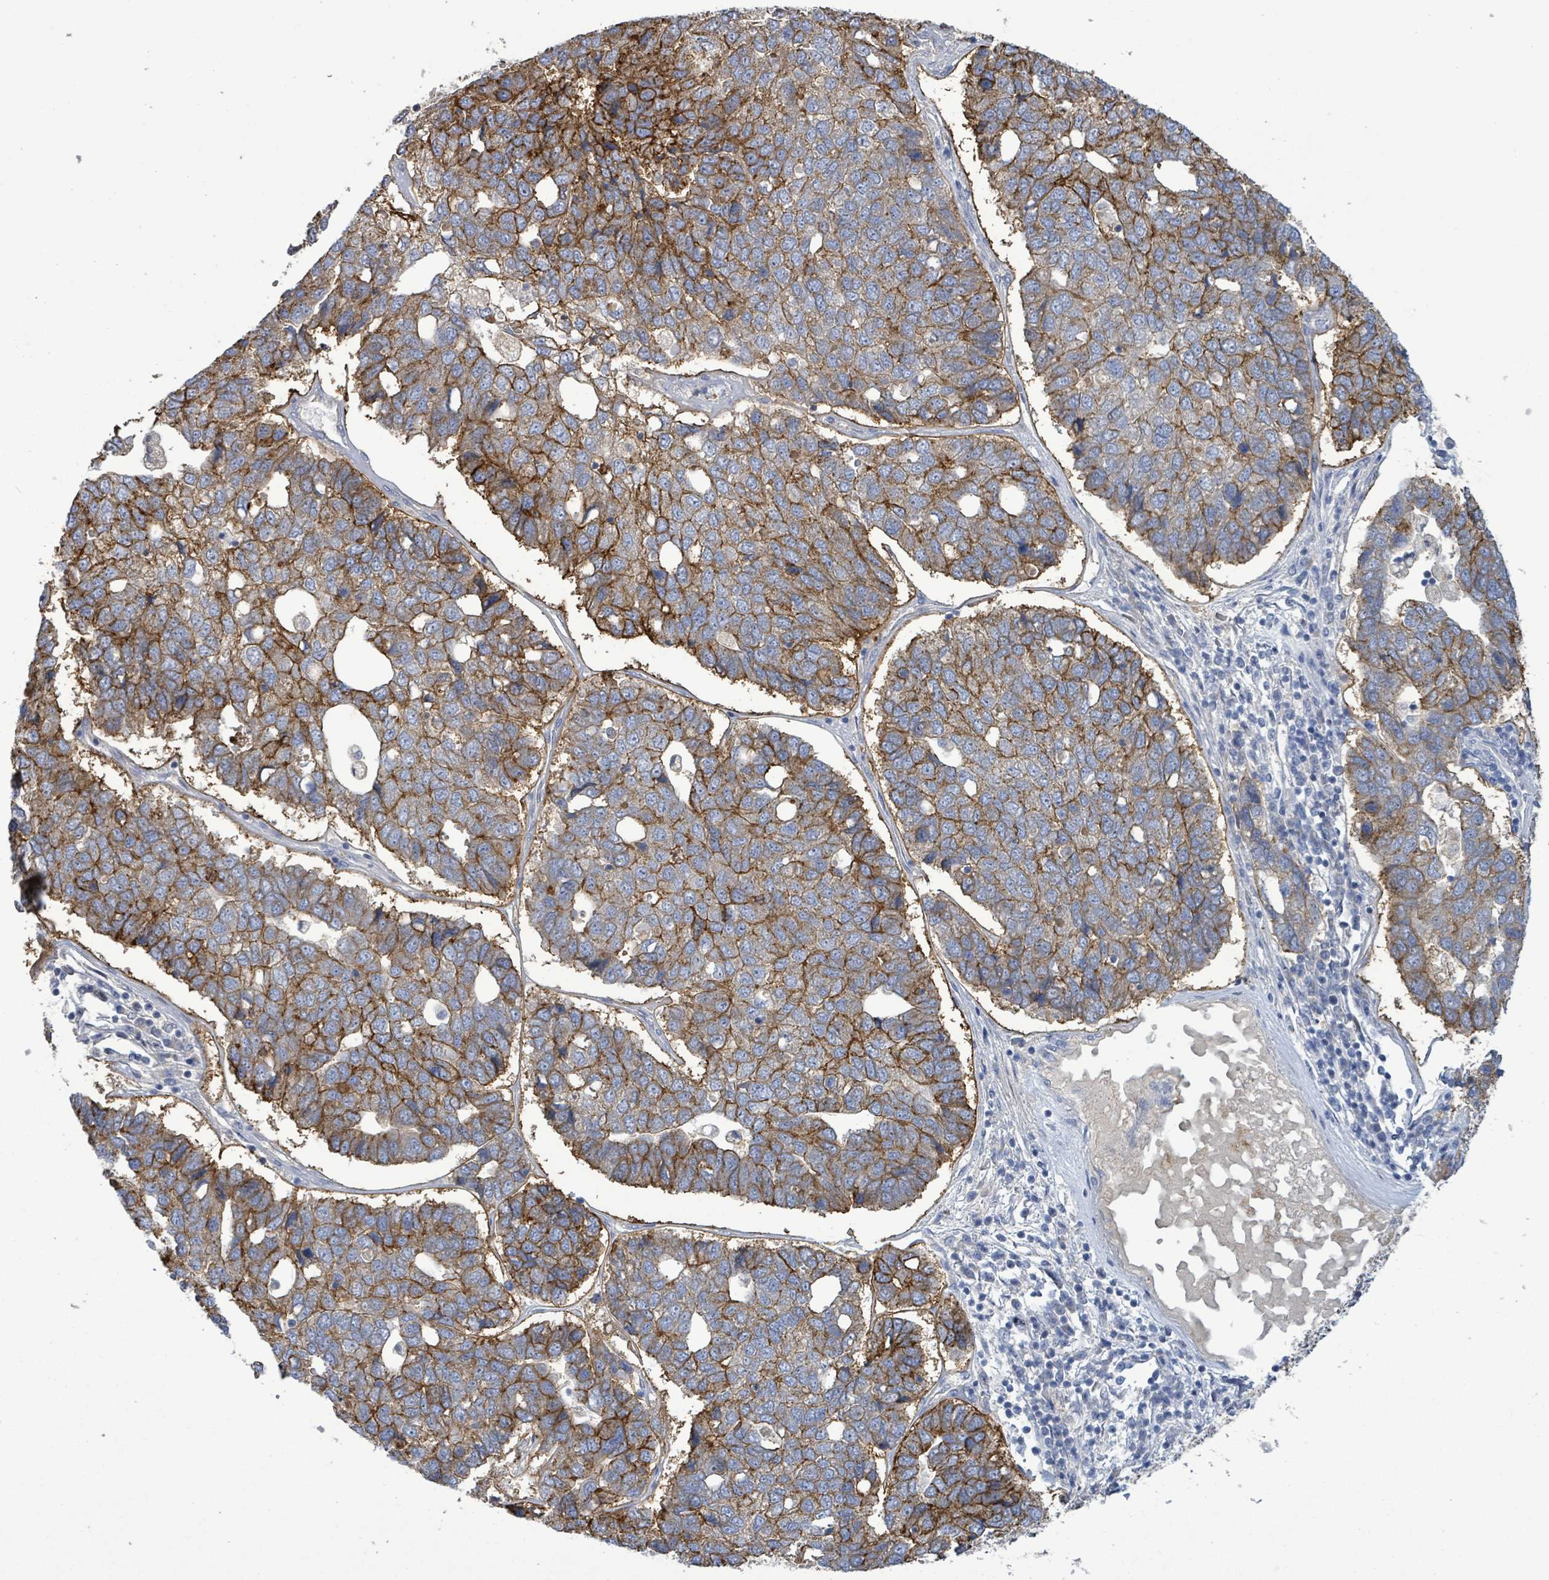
{"staining": {"intensity": "moderate", "quantity": ">75%", "location": "cytoplasmic/membranous"}, "tissue": "pancreatic cancer", "cell_type": "Tumor cells", "image_type": "cancer", "snomed": [{"axis": "morphology", "description": "Adenocarcinoma, NOS"}, {"axis": "topography", "description": "Pancreas"}], "caption": "Brown immunohistochemical staining in human pancreatic cancer (adenocarcinoma) exhibits moderate cytoplasmic/membranous positivity in about >75% of tumor cells.", "gene": "KRAS", "patient": {"sex": "female", "age": 61}}